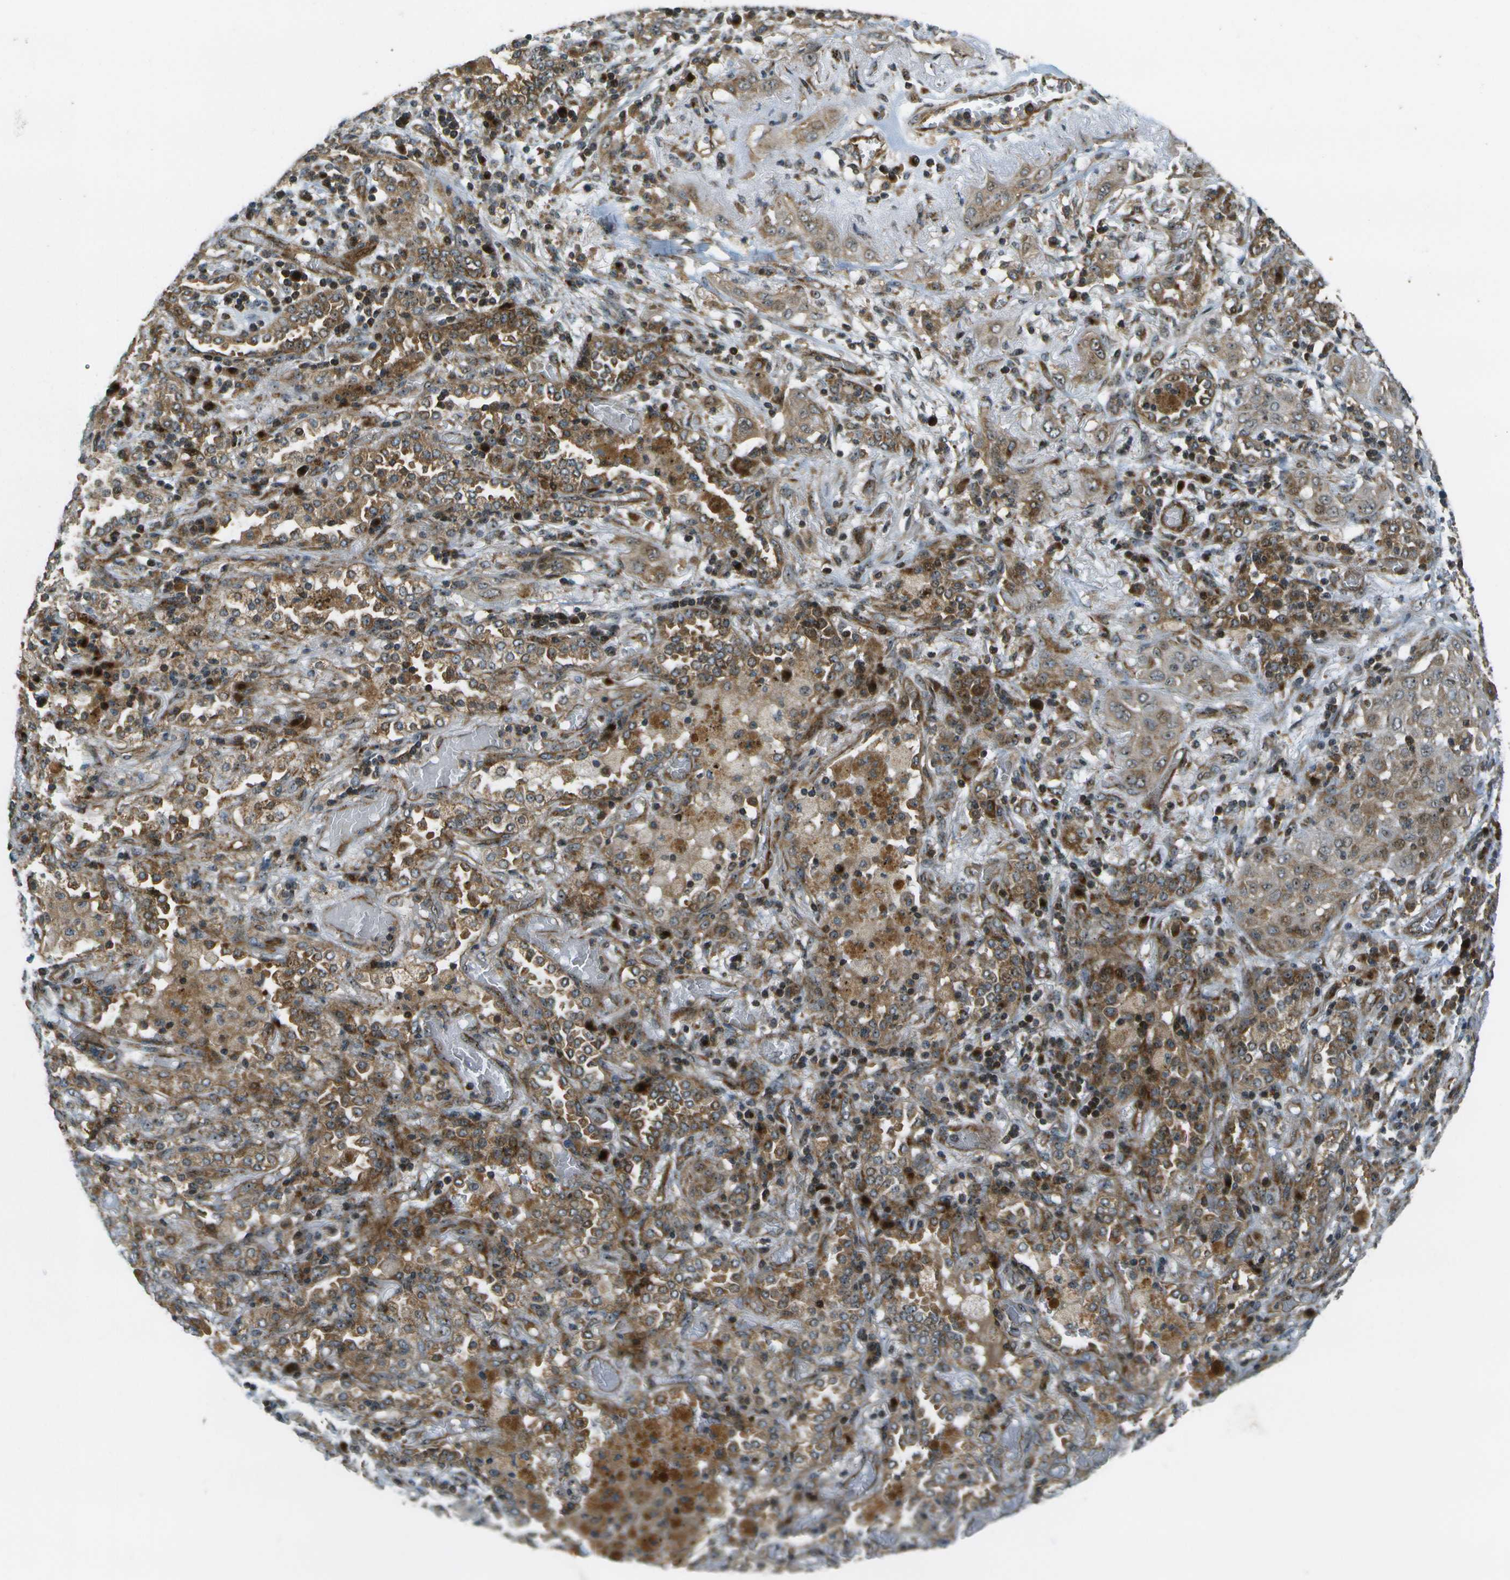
{"staining": {"intensity": "moderate", "quantity": ">75%", "location": "cytoplasmic/membranous"}, "tissue": "lung cancer", "cell_type": "Tumor cells", "image_type": "cancer", "snomed": [{"axis": "morphology", "description": "Squamous cell carcinoma, NOS"}, {"axis": "topography", "description": "Lung"}], "caption": "IHC of lung squamous cell carcinoma displays medium levels of moderate cytoplasmic/membranous staining in approximately >75% of tumor cells.", "gene": "LRP12", "patient": {"sex": "female", "age": 47}}